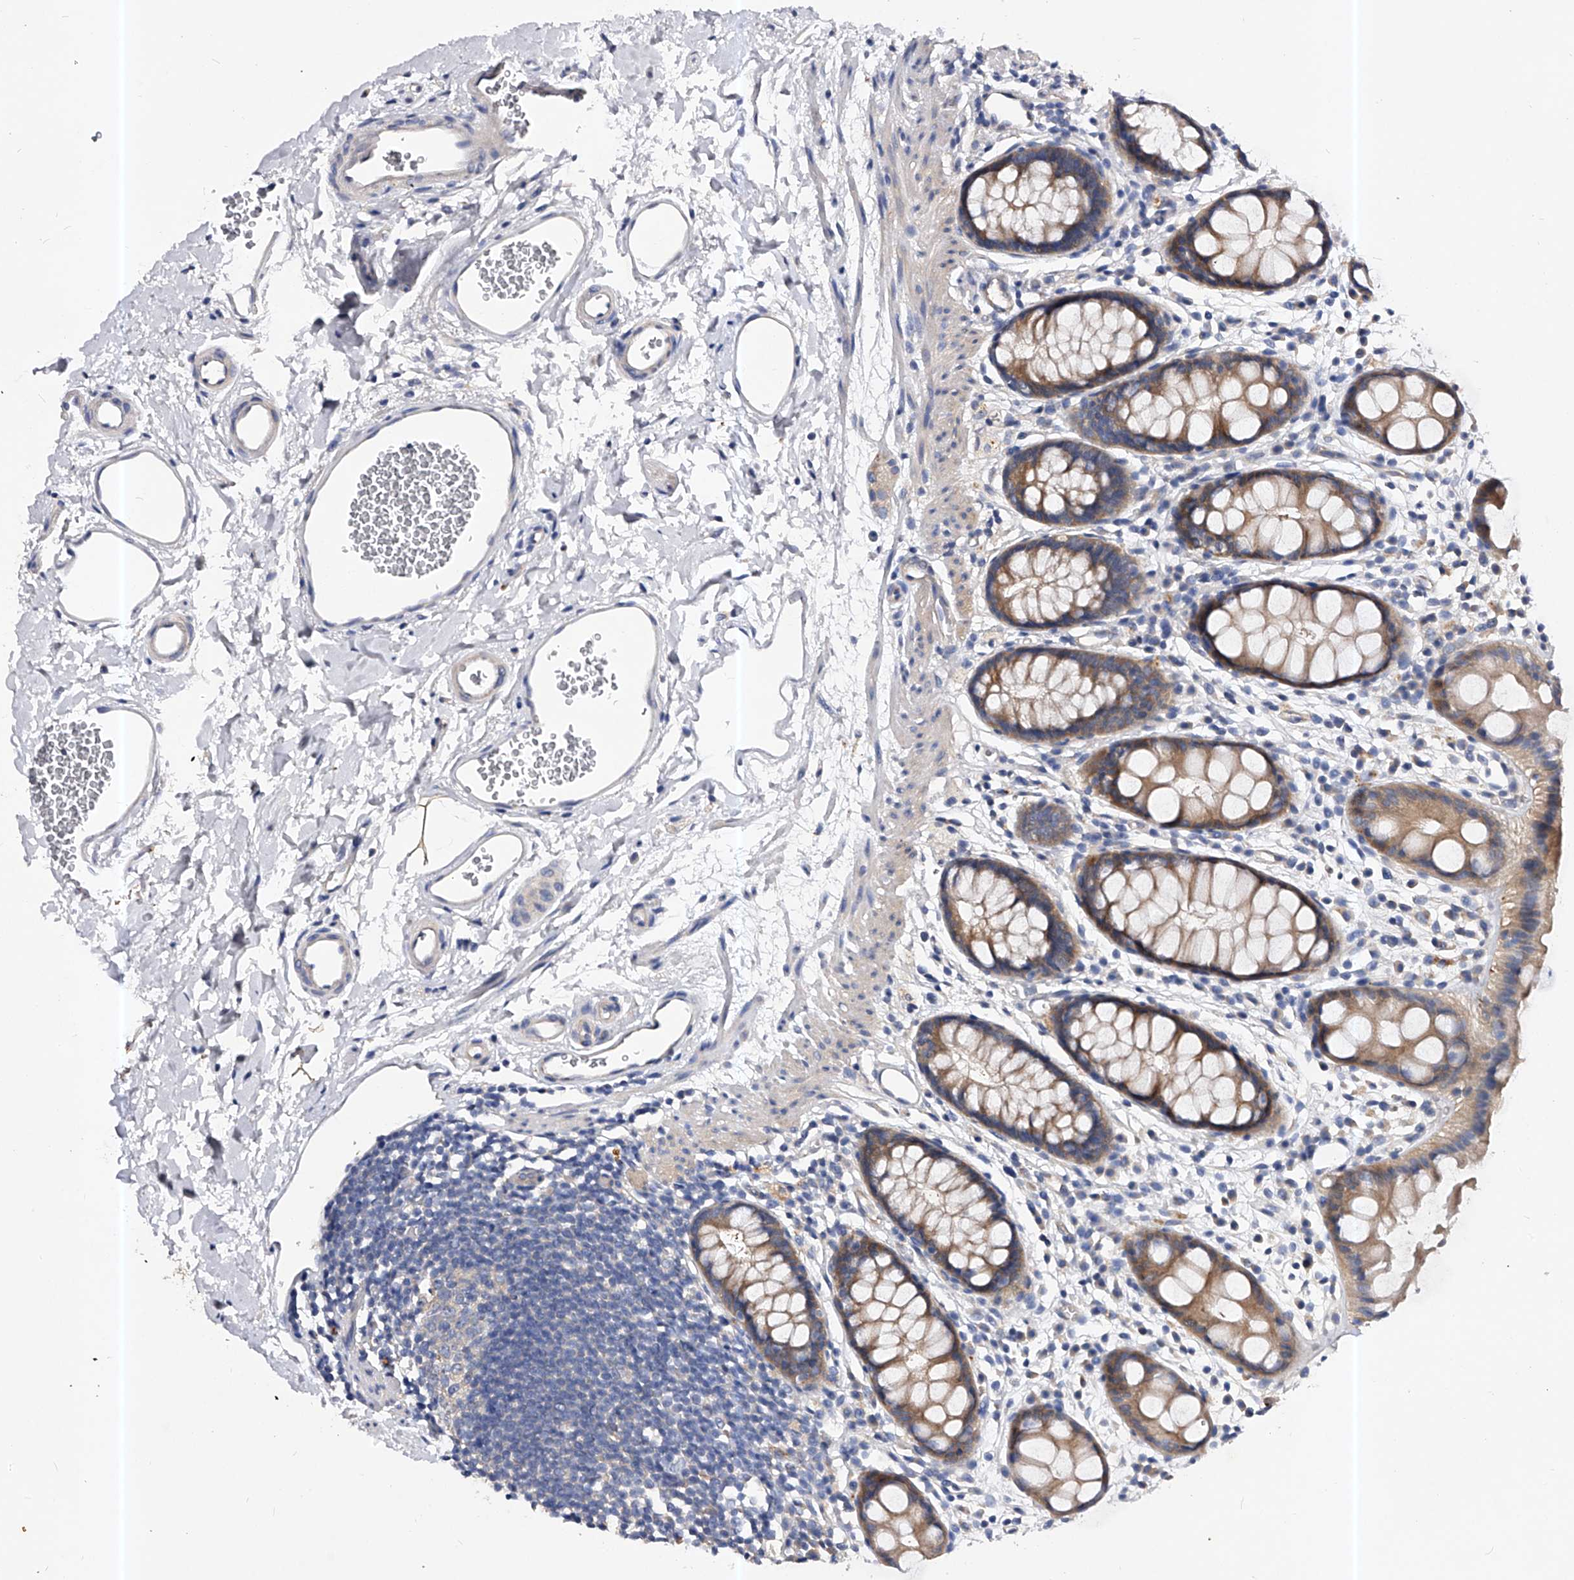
{"staining": {"intensity": "moderate", "quantity": ">75%", "location": "cytoplasmic/membranous"}, "tissue": "rectum", "cell_type": "Glandular cells", "image_type": "normal", "snomed": [{"axis": "morphology", "description": "Normal tissue, NOS"}, {"axis": "topography", "description": "Rectum"}], "caption": "Human rectum stained for a protein (brown) demonstrates moderate cytoplasmic/membranous positive staining in approximately >75% of glandular cells.", "gene": "PPP5C", "patient": {"sex": "female", "age": 65}}